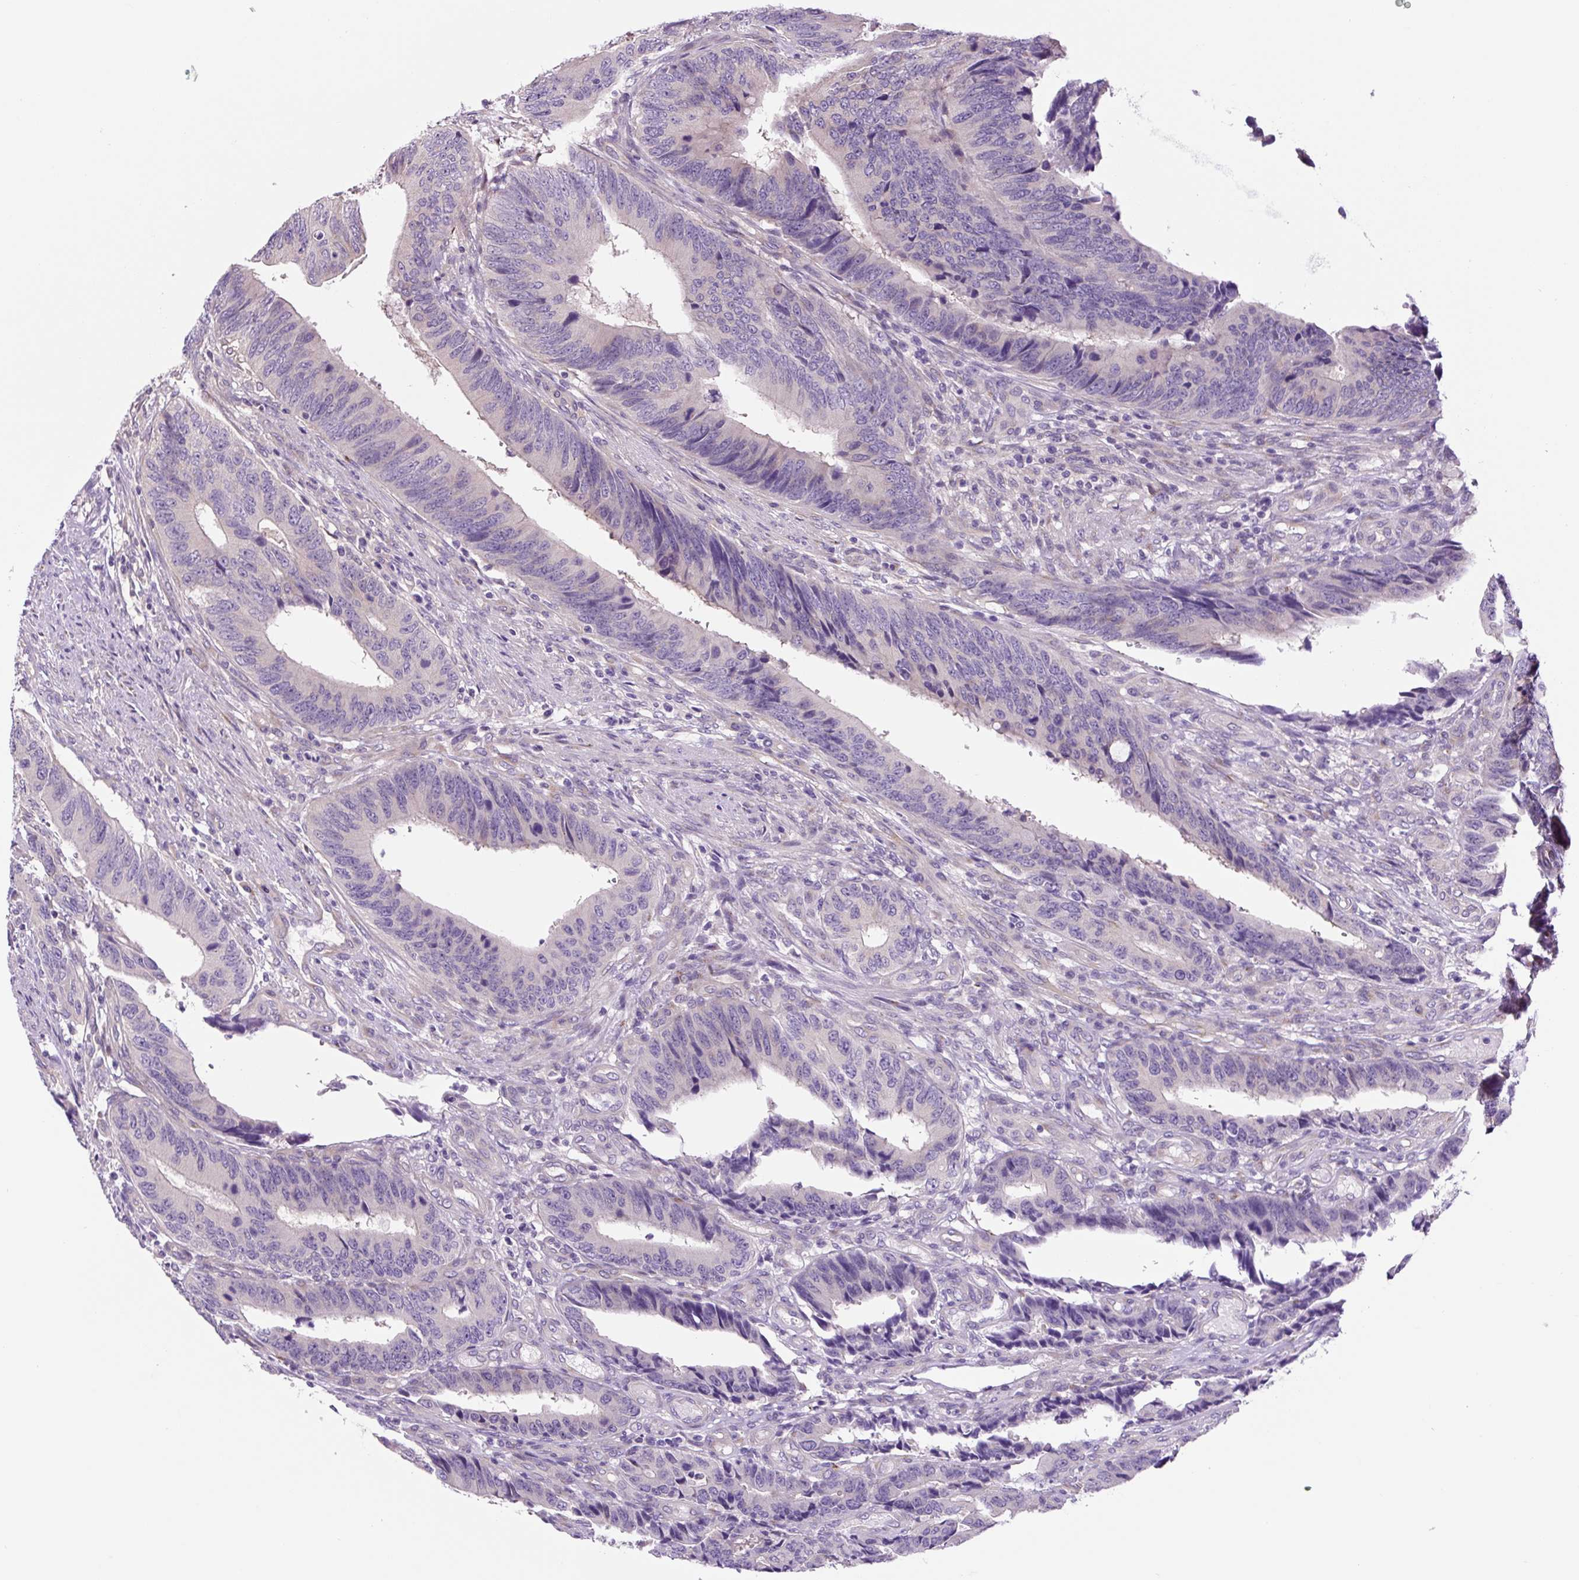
{"staining": {"intensity": "negative", "quantity": "none", "location": "none"}, "tissue": "colorectal cancer", "cell_type": "Tumor cells", "image_type": "cancer", "snomed": [{"axis": "morphology", "description": "Adenocarcinoma, NOS"}, {"axis": "topography", "description": "Colon"}], "caption": "Micrograph shows no significant protein staining in tumor cells of colorectal cancer.", "gene": "GORASP1", "patient": {"sex": "male", "age": 87}}